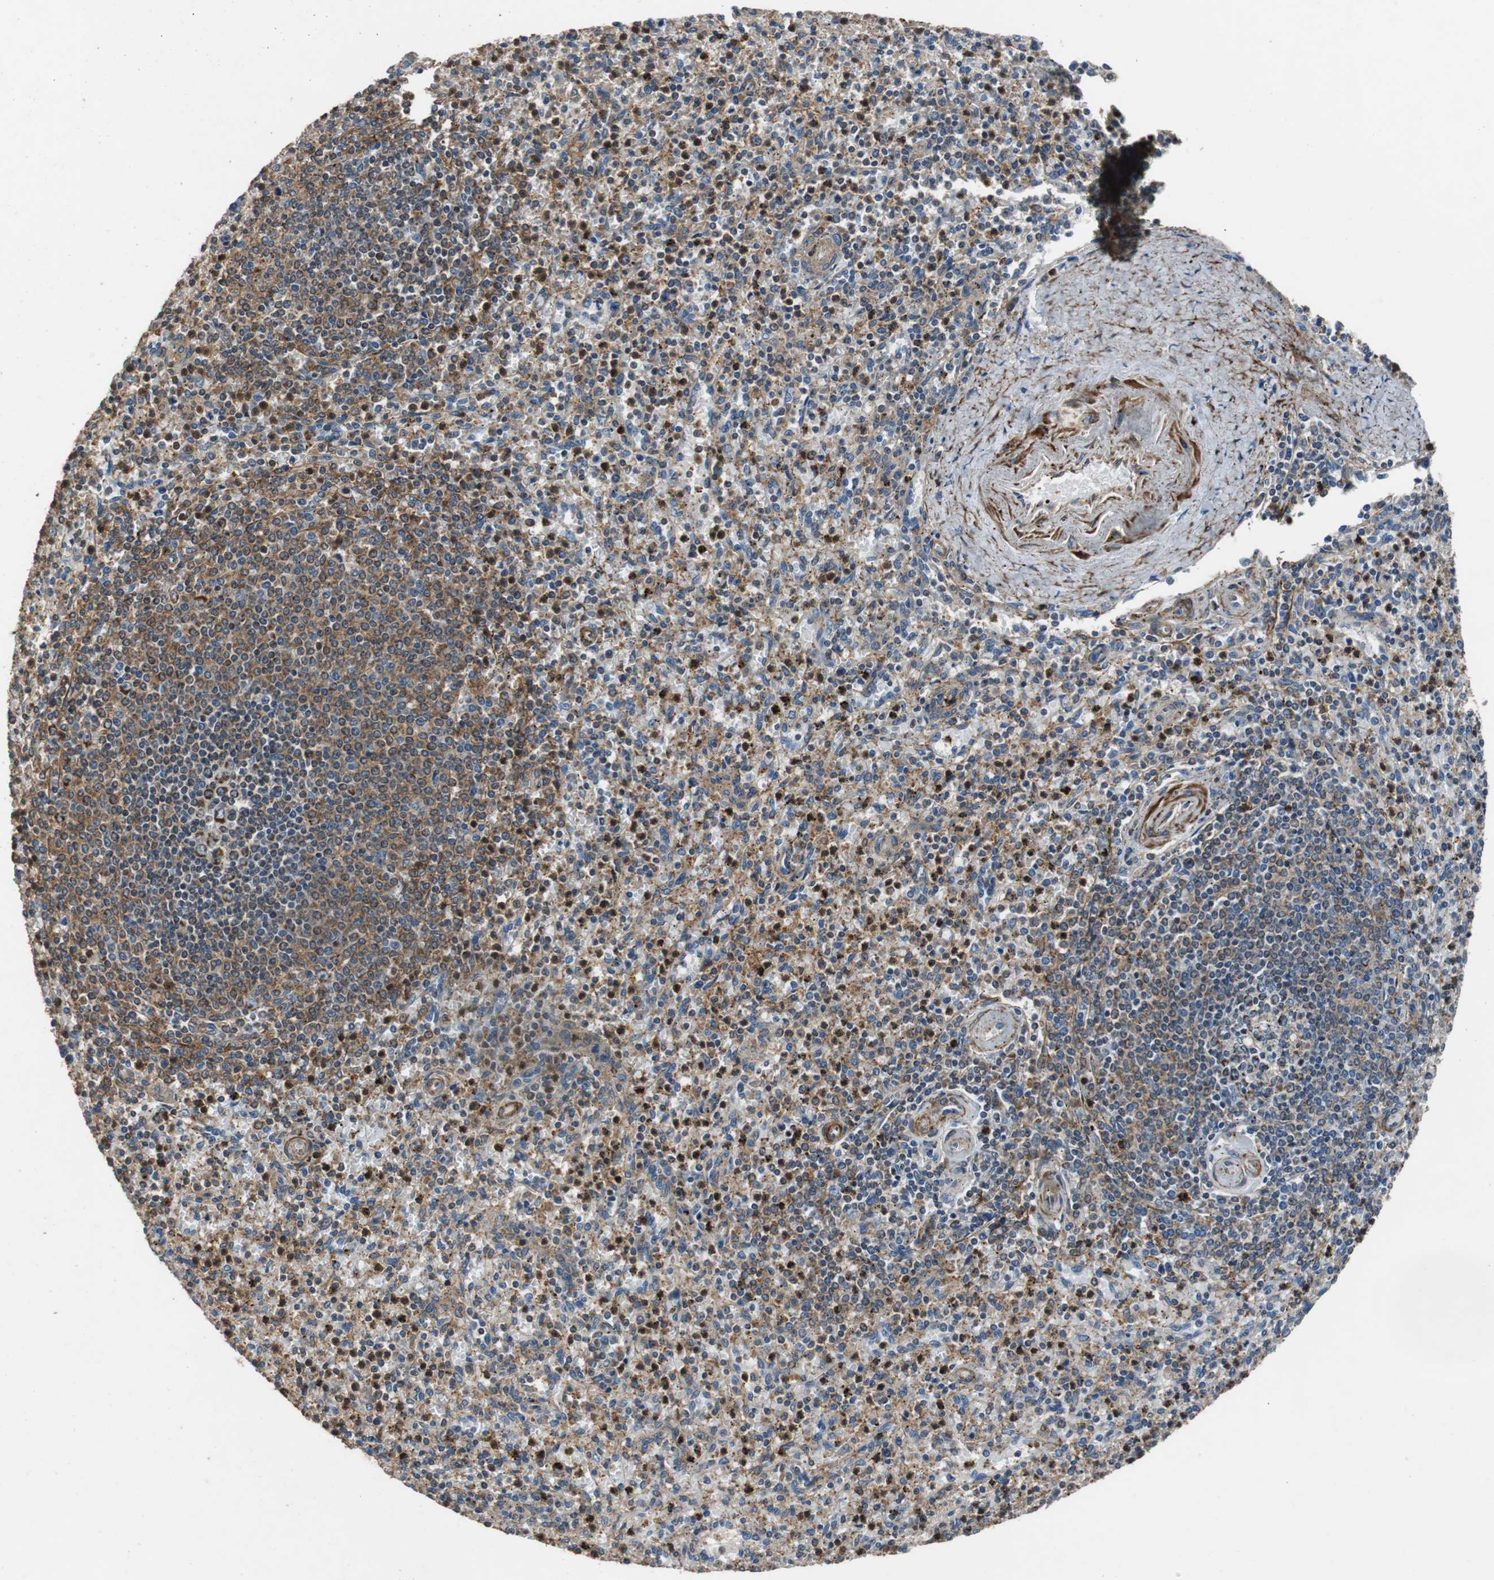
{"staining": {"intensity": "moderate", "quantity": "25%-75%", "location": "cytoplasmic/membranous,nuclear"}, "tissue": "spleen", "cell_type": "Cells in red pulp", "image_type": "normal", "snomed": [{"axis": "morphology", "description": "Normal tissue, NOS"}, {"axis": "topography", "description": "Spleen"}], "caption": "The immunohistochemical stain labels moderate cytoplasmic/membranous,nuclear positivity in cells in red pulp of unremarkable spleen.", "gene": "PITRM1", "patient": {"sex": "male", "age": 72}}